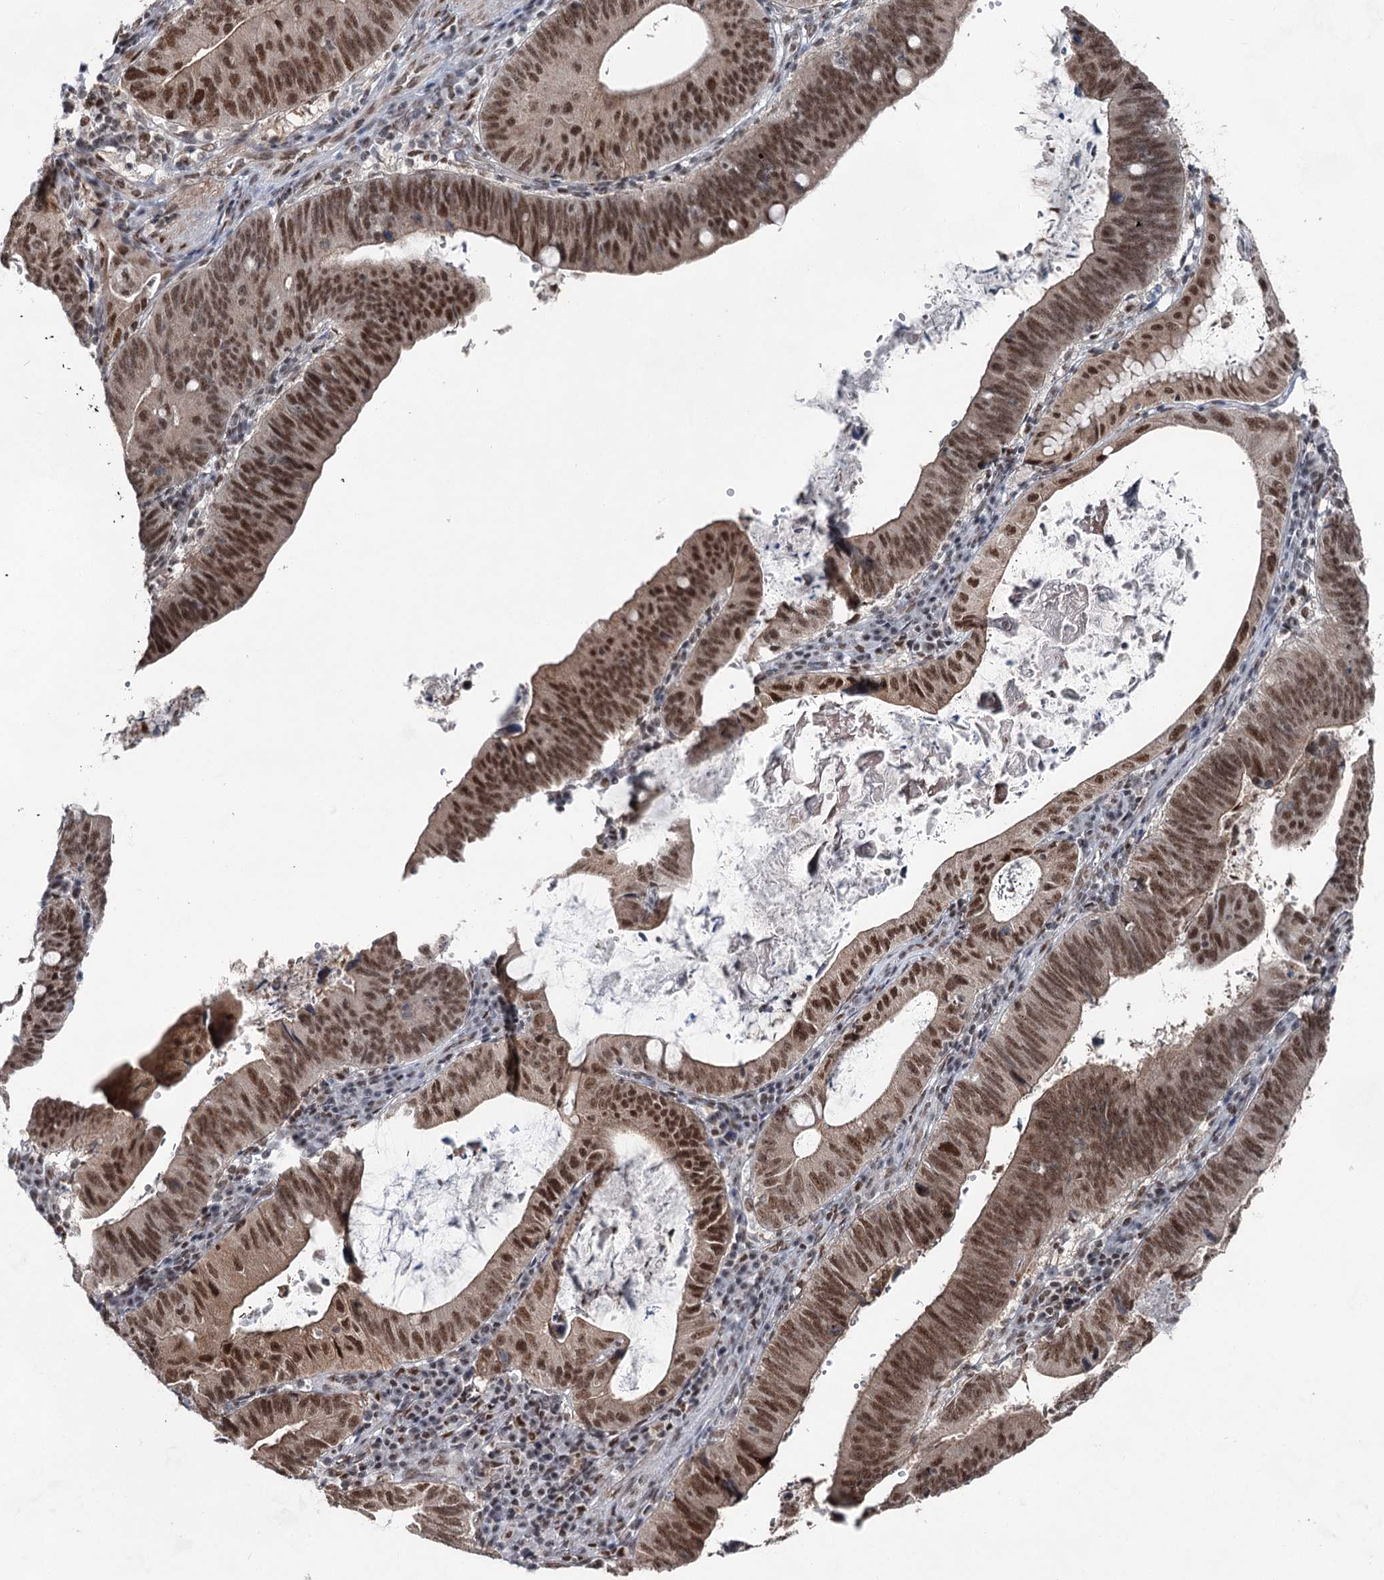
{"staining": {"intensity": "moderate", "quantity": ">75%", "location": "nuclear"}, "tissue": "stomach cancer", "cell_type": "Tumor cells", "image_type": "cancer", "snomed": [{"axis": "morphology", "description": "Adenocarcinoma, NOS"}, {"axis": "topography", "description": "Stomach"}], "caption": "Immunohistochemistry (IHC) staining of stomach cancer, which exhibits medium levels of moderate nuclear staining in about >75% of tumor cells indicating moderate nuclear protein positivity. The staining was performed using DAB (3,3'-diaminobenzidine) (brown) for protein detection and nuclei were counterstained in hematoxylin (blue).", "gene": "ZCCHC8", "patient": {"sex": "male", "age": 59}}